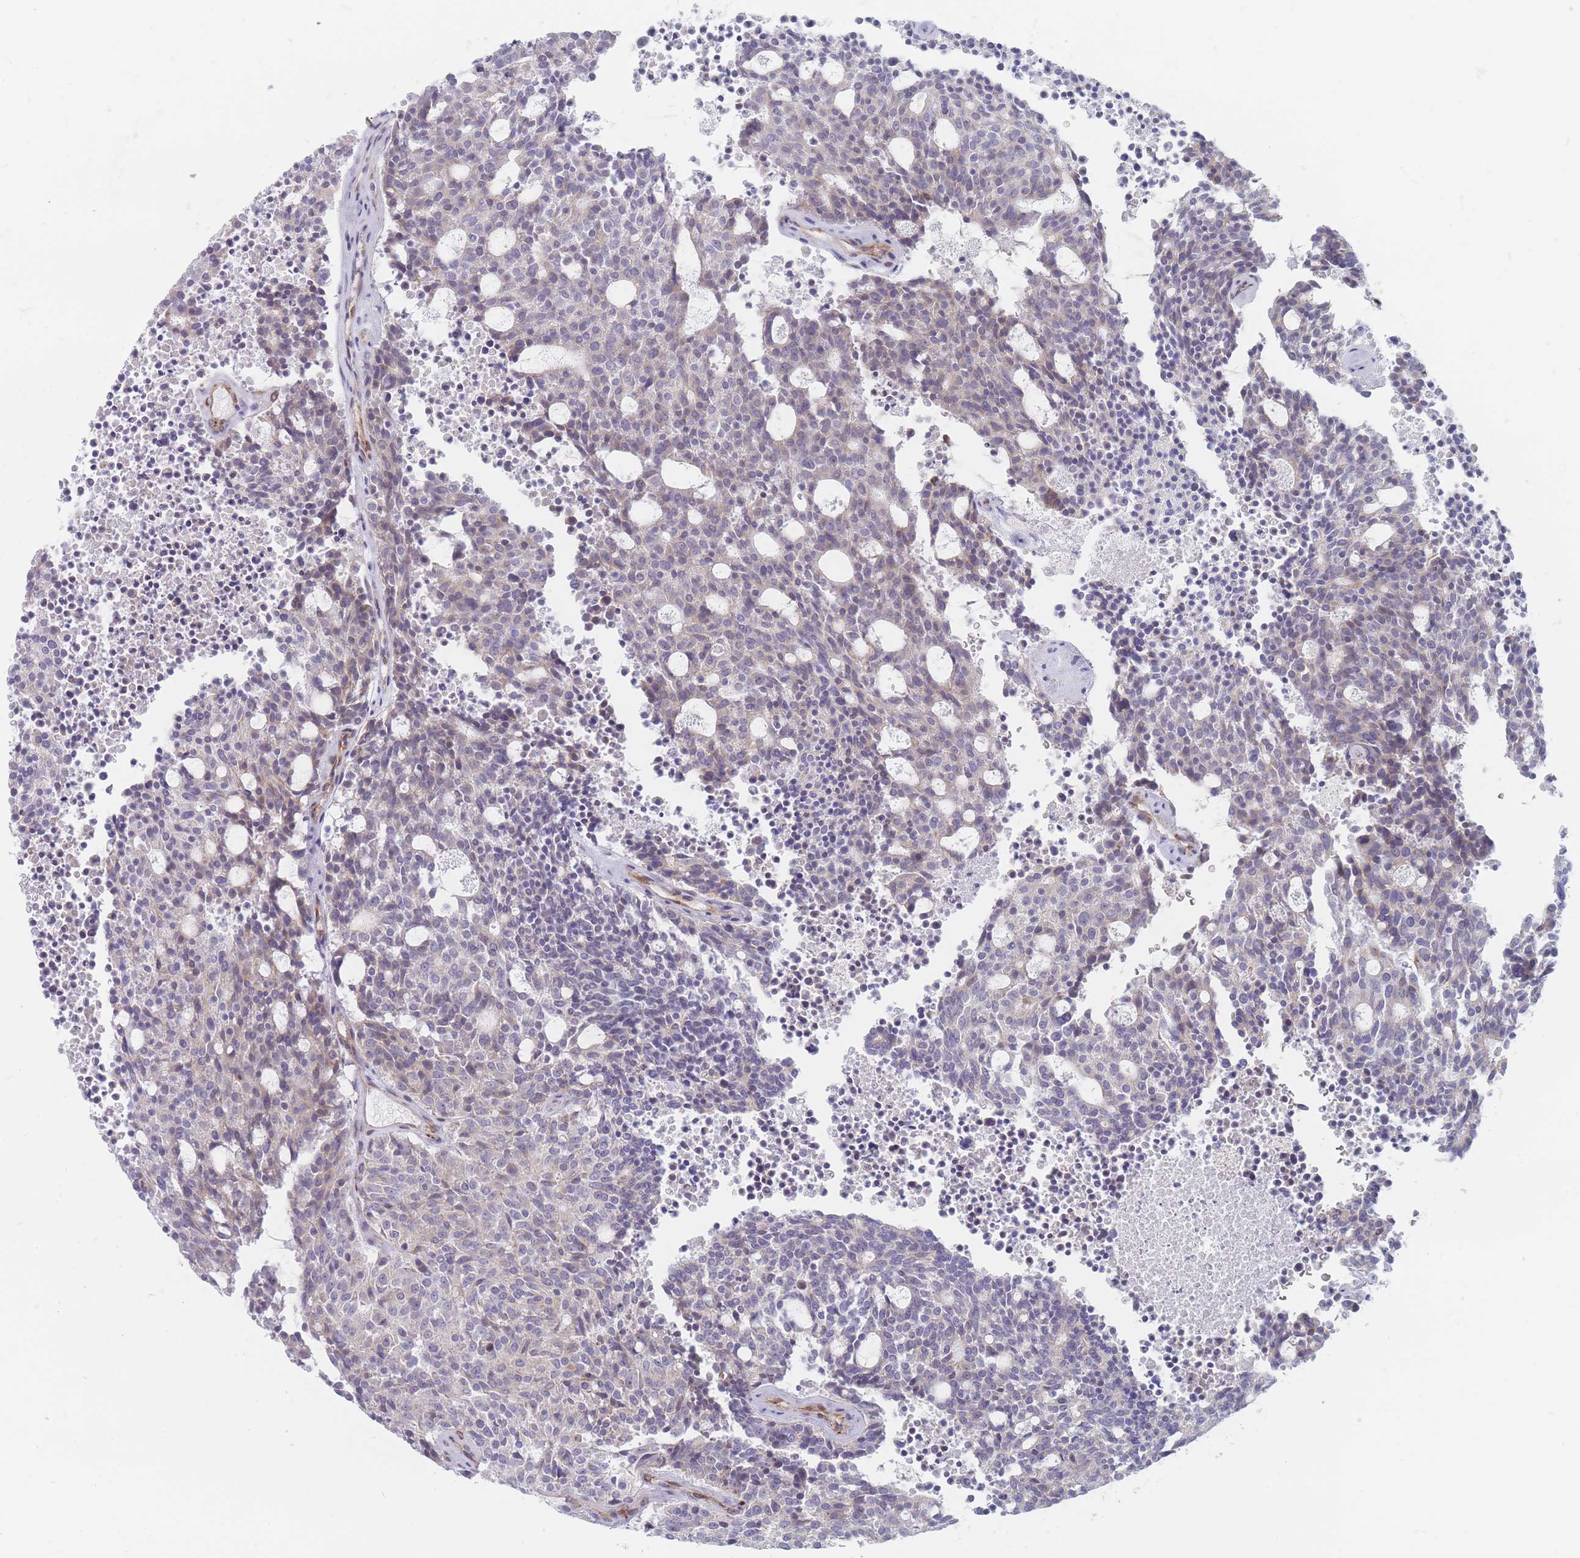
{"staining": {"intensity": "negative", "quantity": "none", "location": "none"}, "tissue": "carcinoid", "cell_type": "Tumor cells", "image_type": "cancer", "snomed": [{"axis": "morphology", "description": "Carcinoid, malignant, NOS"}, {"axis": "topography", "description": "Pancreas"}], "caption": "DAB (3,3'-diaminobenzidine) immunohistochemical staining of carcinoid displays no significant expression in tumor cells.", "gene": "ERBIN", "patient": {"sex": "female", "age": 54}}